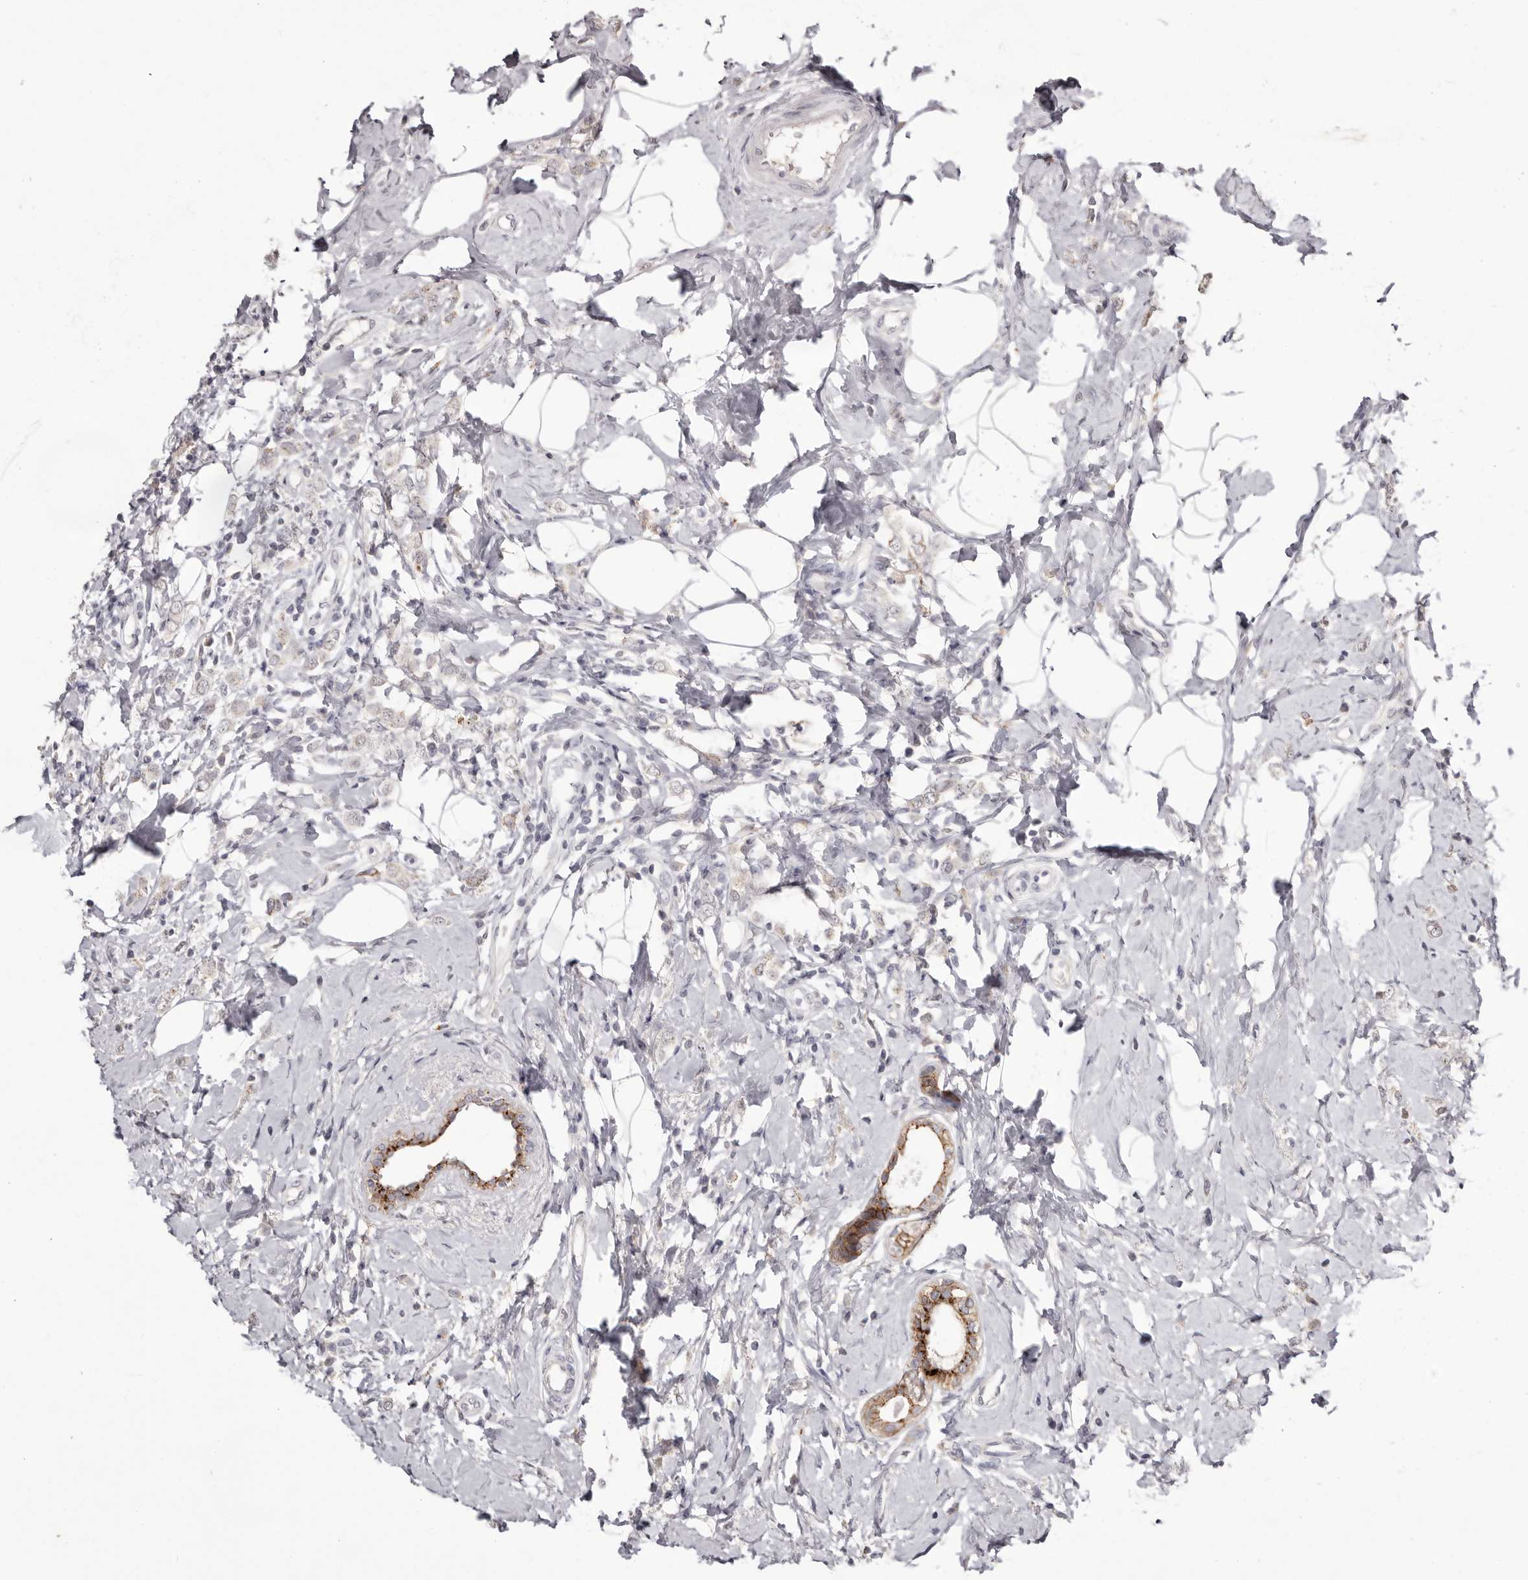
{"staining": {"intensity": "moderate", "quantity": ">75%", "location": "cytoplasmic/membranous"}, "tissue": "breast cancer", "cell_type": "Tumor cells", "image_type": "cancer", "snomed": [{"axis": "morphology", "description": "Lobular carcinoma"}, {"axis": "topography", "description": "Breast"}], "caption": "This is a histology image of IHC staining of breast lobular carcinoma, which shows moderate staining in the cytoplasmic/membranous of tumor cells.", "gene": "PCDHB6", "patient": {"sex": "female", "age": 47}}